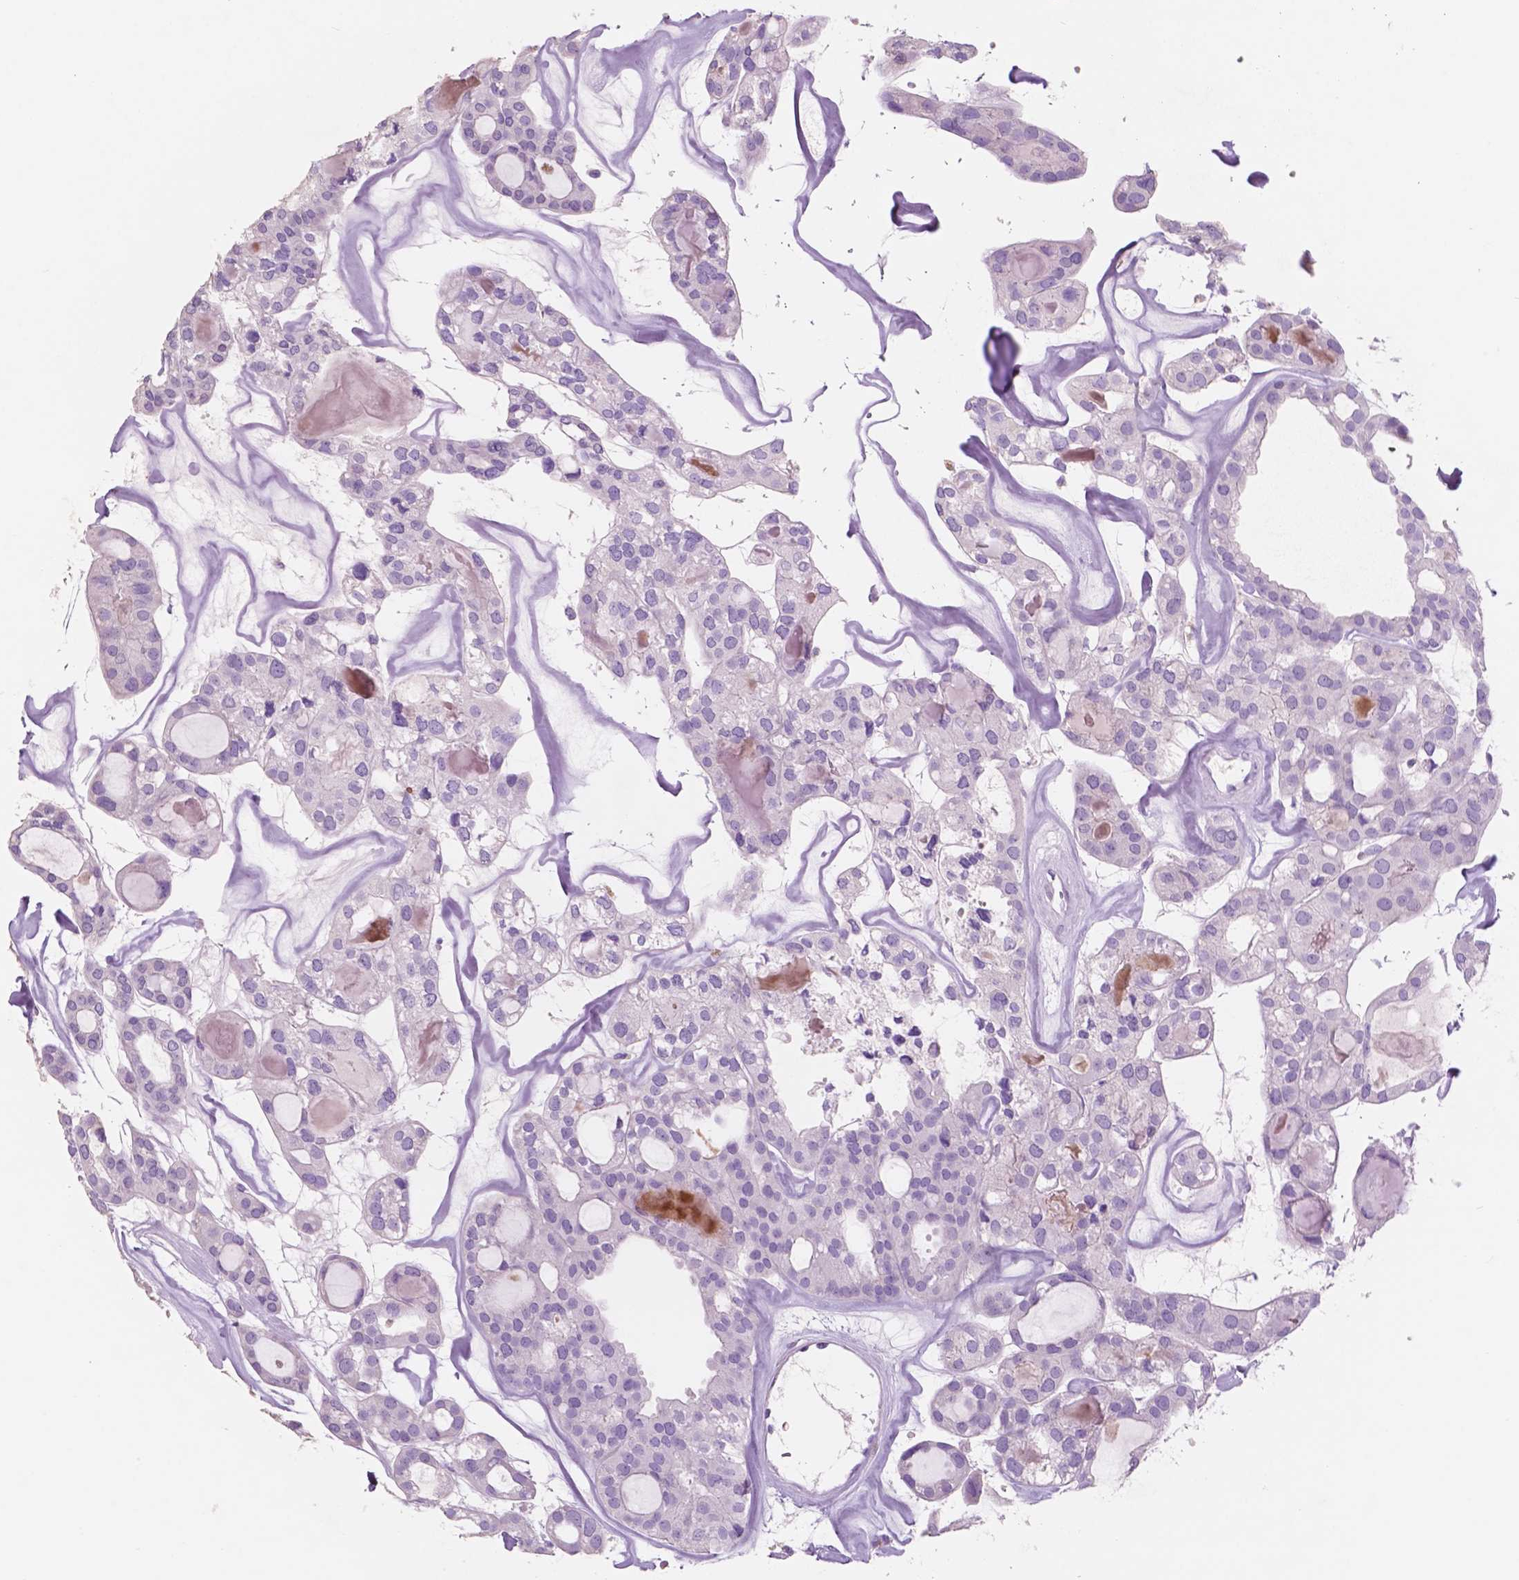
{"staining": {"intensity": "negative", "quantity": "none", "location": "none"}, "tissue": "thyroid cancer", "cell_type": "Tumor cells", "image_type": "cancer", "snomed": [{"axis": "morphology", "description": "Follicular adenoma carcinoma, NOS"}, {"axis": "topography", "description": "Thyroid gland"}], "caption": "Tumor cells show no significant protein expression in thyroid cancer (follicular adenoma carcinoma).", "gene": "CUZD1", "patient": {"sex": "male", "age": 75}}